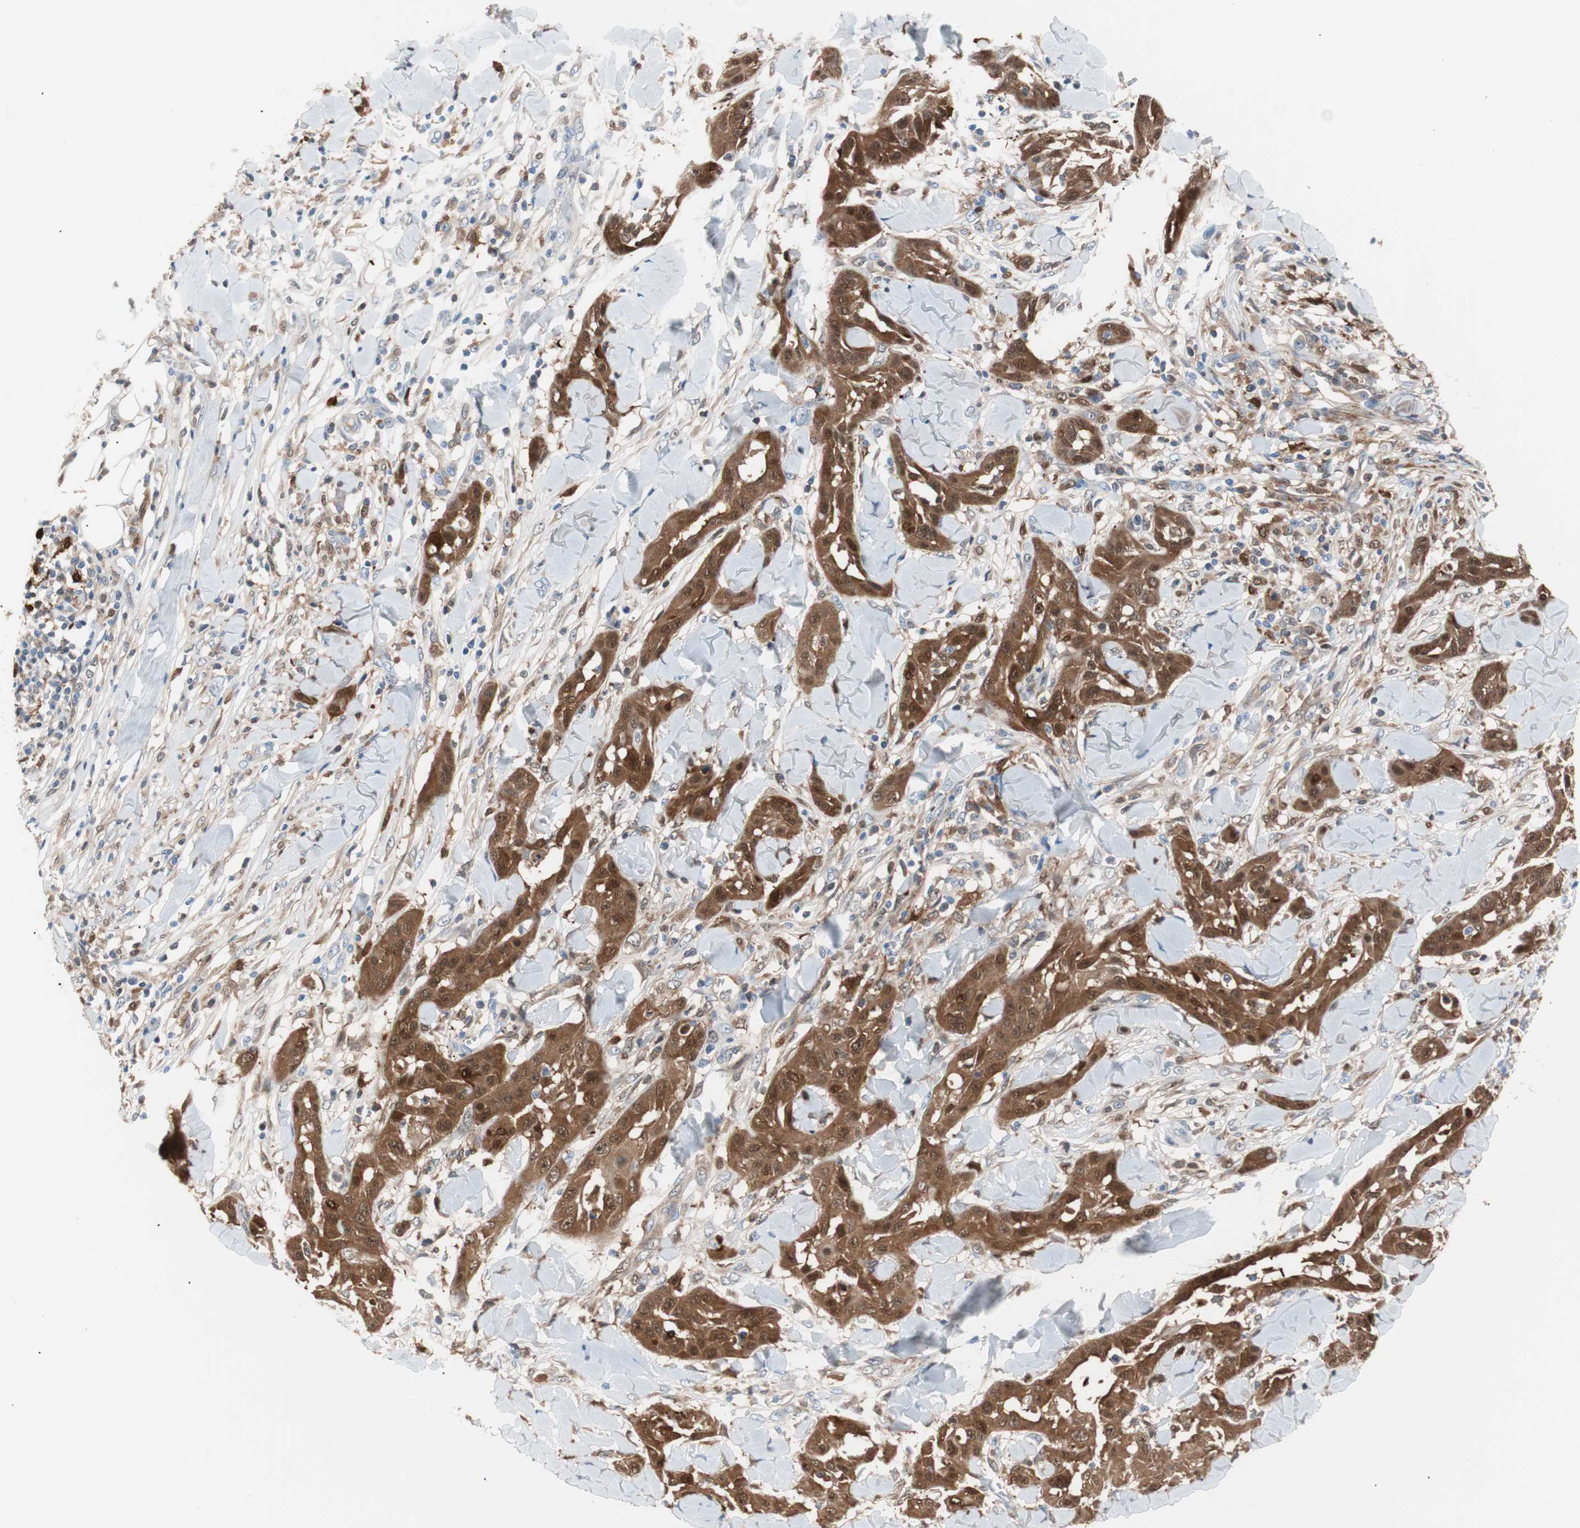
{"staining": {"intensity": "strong", "quantity": ">75%", "location": "cytoplasmic/membranous,nuclear"}, "tissue": "skin cancer", "cell_type": "Tumor cells", "image_type": "cancer", "snomed": [{"axis": "morphology", "description": "Squamous cell carcinoma, NOS"}, {"axis": "topography", "description": "Skin"}], "caption": "A high amount of strong cytoplasmic/membranous and nuclear expression is seen in approximately >75% of tumor cells in squamous cell carcinoma (skin) tissue.", "gene": "IL18", "patient": {"sex": "male", "age": 24}}